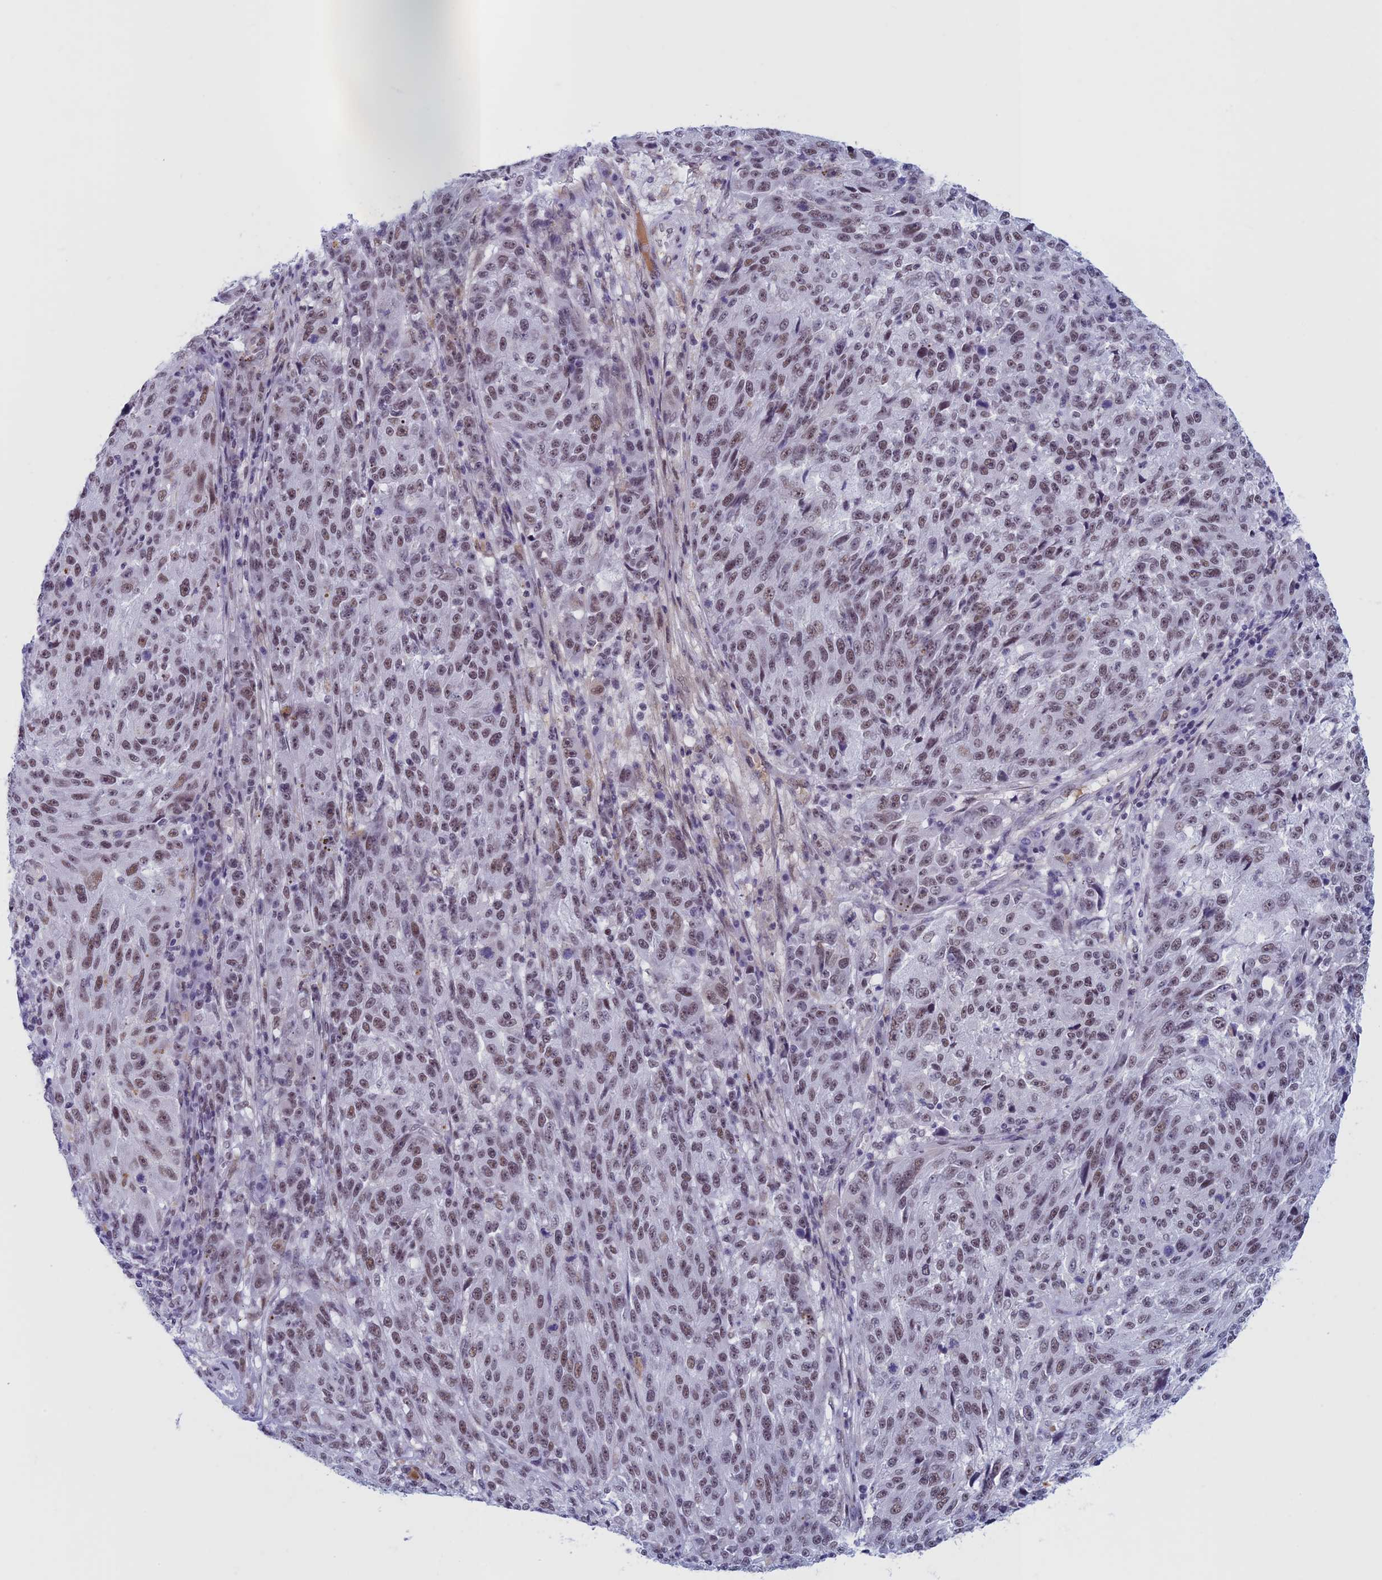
{"staining": {"intensity": "moderate", "quantity": ">75%", "location": "nuclear"}, "tissue": "melanoma", "cell_type": "Tumor cells", "image_type": "cancer", "snomed": [{"axis": "morphology", "description": "Malignant melanoma, NOS"}, {"axis": "topography", "description": "Skin"}], "caption": "Immunohistochemistry staining of melanoma, which exhibits medium levels of moderate nuclear expression in approximately >75% of tumor cells indicating moderate nuclear protein staining. The staining was performed using DAB (3,3'-diaminobenzidine) (brown) for protein detection and nuclei were counterstained in hematoxylin (blue).", "gene": "ASH2L", "patient": {"sex": "male", "age": 53}}